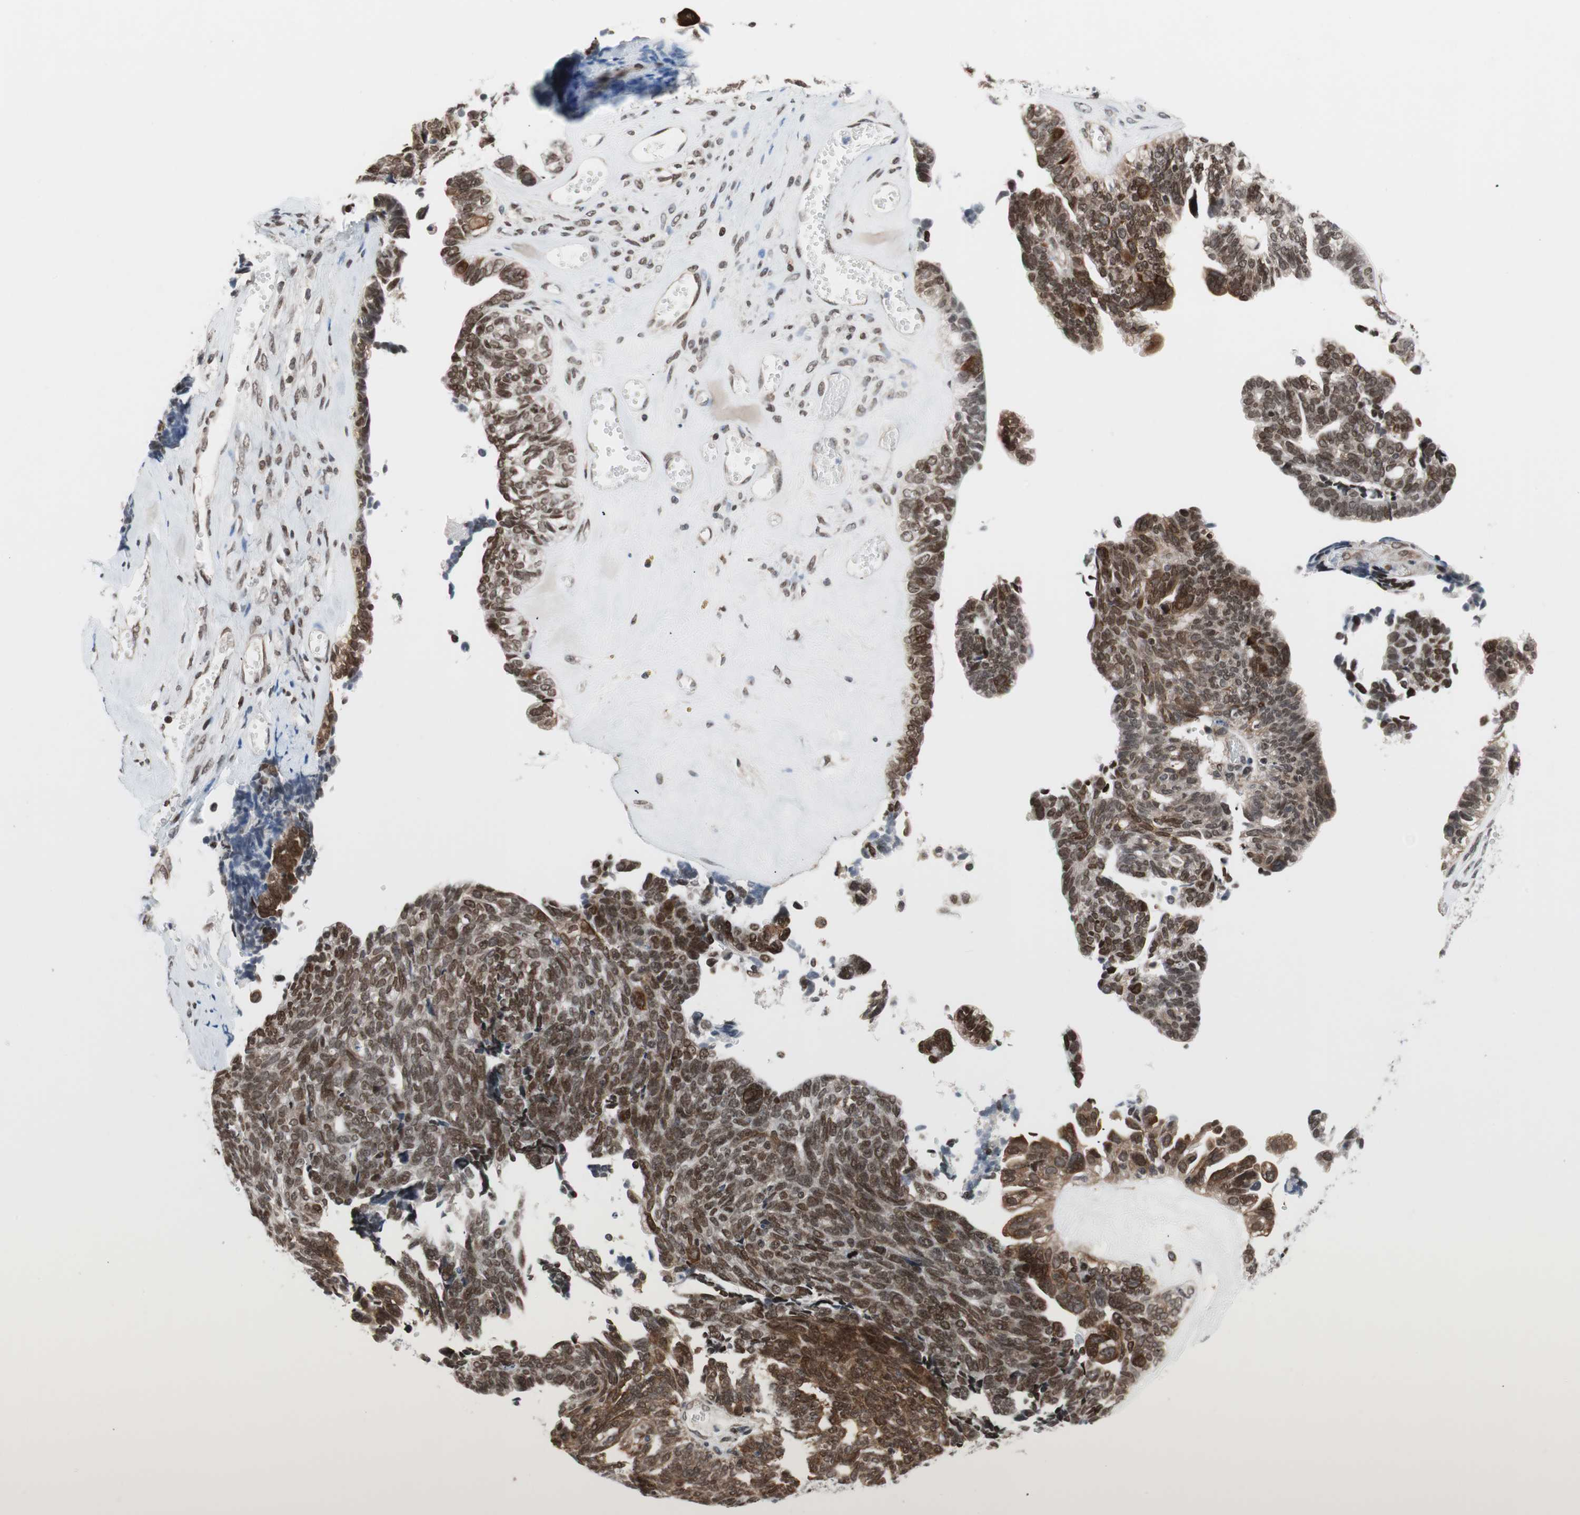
{"staining": {"intensity": "strong", "quantity": ">75%", "location": "nuclear"}, "tissue": "ovarian cancer", "cell_type": "Tumor cells", "image_type": "cancer", "snomed": [{"axis": "morphology", "description": "Cystadenocarcinoma, serous, NOS"}, {"axis": "topography", "description": "Ovary"}], "caption": "Protein expression analysis of human ovarian cancer reveals strong nuclear positivity in approximately >75% of tumor cells. Using DAB (3,3'-diaminobenzidine) (brown) and hematoxylin (blue) stains, captured at high magnification using brightfield microscopy.", "gene": "ZNF512B", "patient": {"sex": "female", "age": 79}}